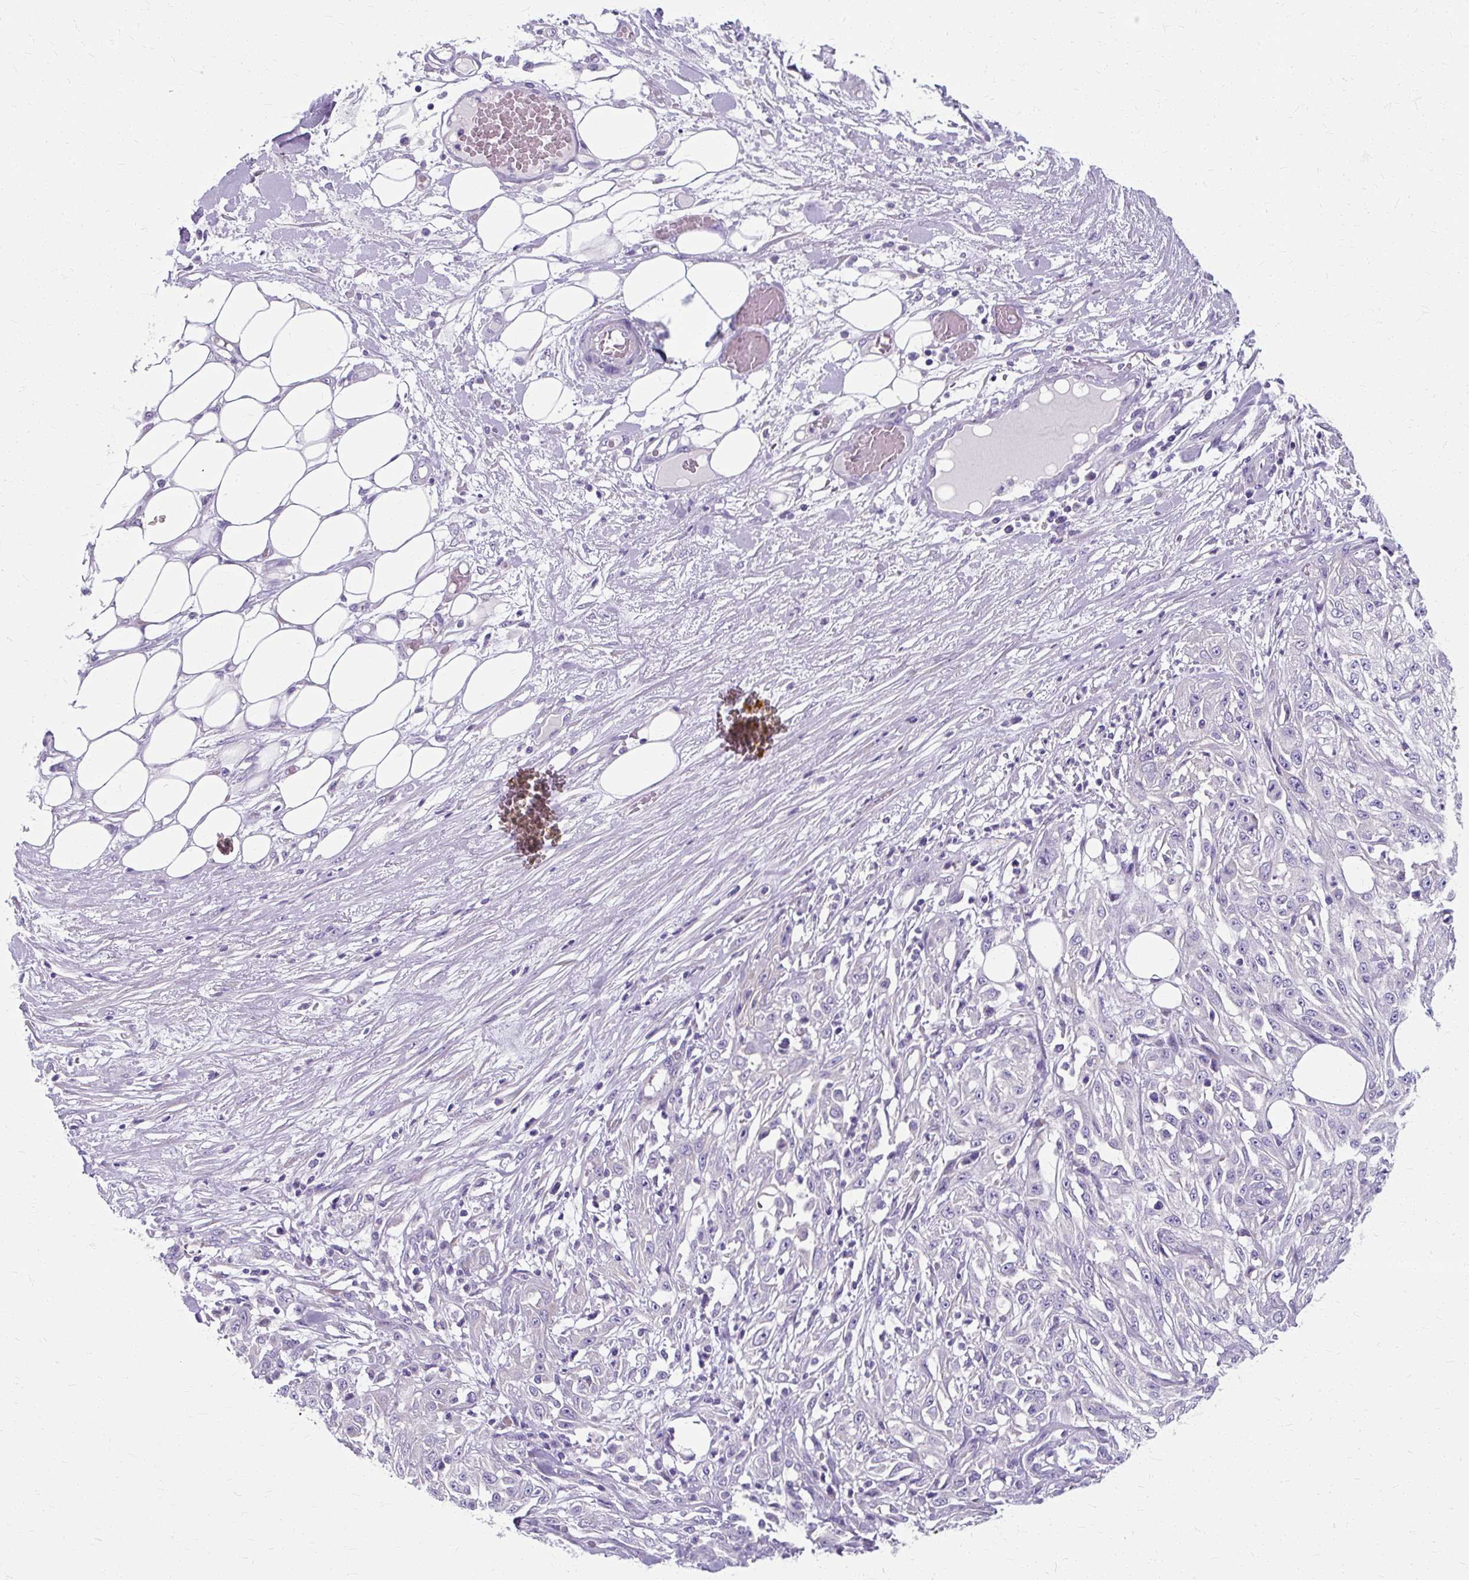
{"staining": {"intensity": "negative", "quantity": "none", "location": "none"}, "tissue": "skin cancer", "cell_type": "Tumor cells", "image_type": "cancer", "snomed": [{"axis": "morphology", "description": "Squamous cell carcinoma, NOS"}, {"axis": "morphology", "description": "Squamous cell carcinoma, metastatic, NOS"}, {"axis": "topography", "description": "Skin"}, {"axis": "topography", "description": "Lymph node"}], "caption": "This image is of skin squamous cell carcinoma stained with immunohistochemistry (IHC) to label a protein in brown with the nuclei are counter-stained blue. There is no staining in tumor cells. (DAB IHC, high magnification).", "gene": "ZNF555", "patient": {"sex": "male", "age": 75}}